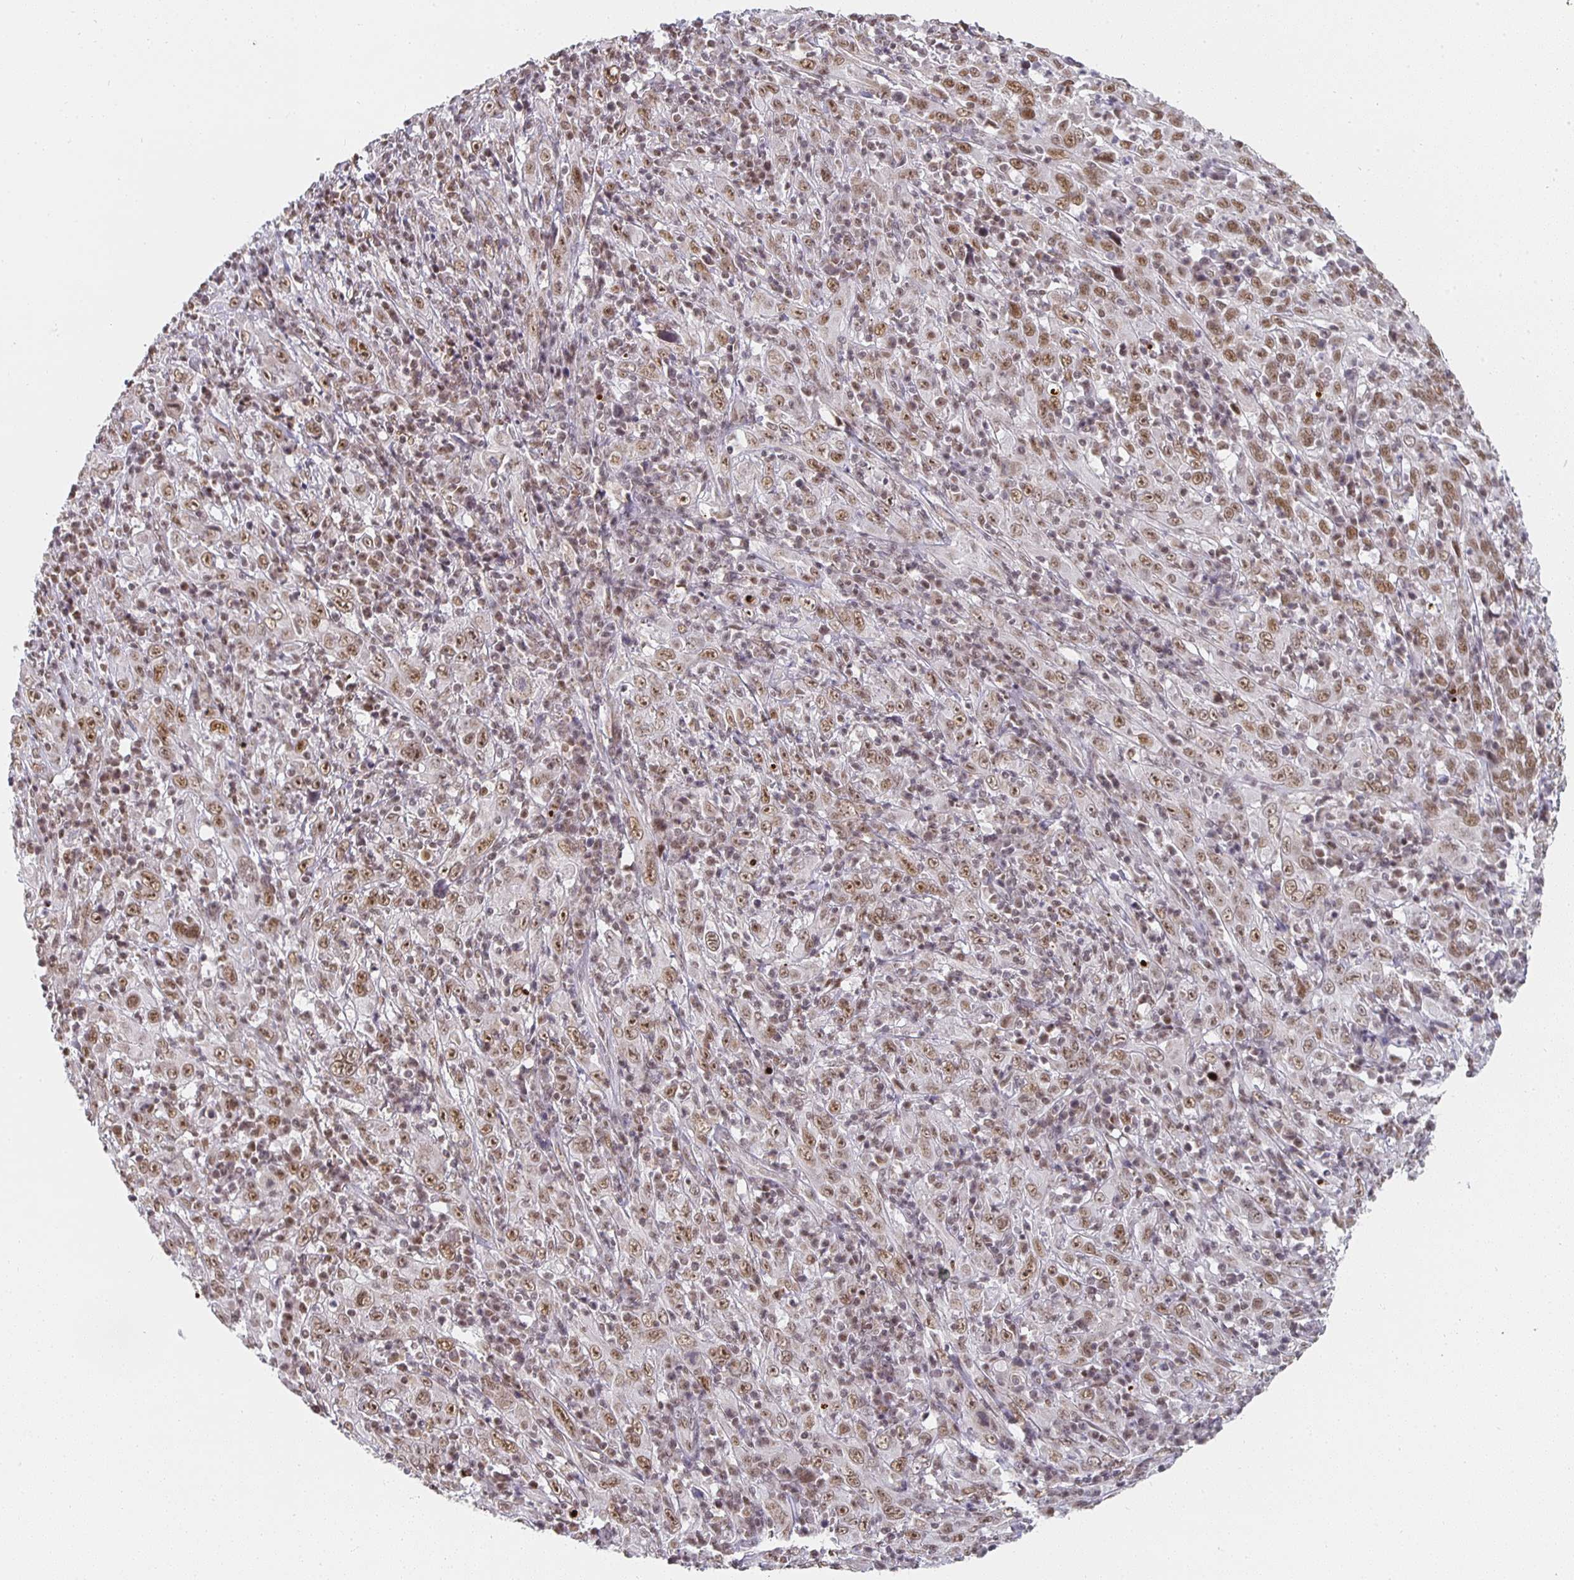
{"staining": {"intensity": "moderate", "quantity": ">75%", "location": "nuclear"}, "tissue": "cervical cancer", "cell_type": "Tumor cells", "image_type": "cancer", "snomed": [{"axis": "morphology", "description": "Squamous cell carcinoma, NOS"}, {"axis": "topography", "description": "Cervix"}], "caption": "This is a histology image of immunohistochemistry staining of cervical cancer, which shows moderate expression in the nuclear of tumor cells.", "gene": "SMARCA2", "patient": {"sex": "female", "age": 46}}